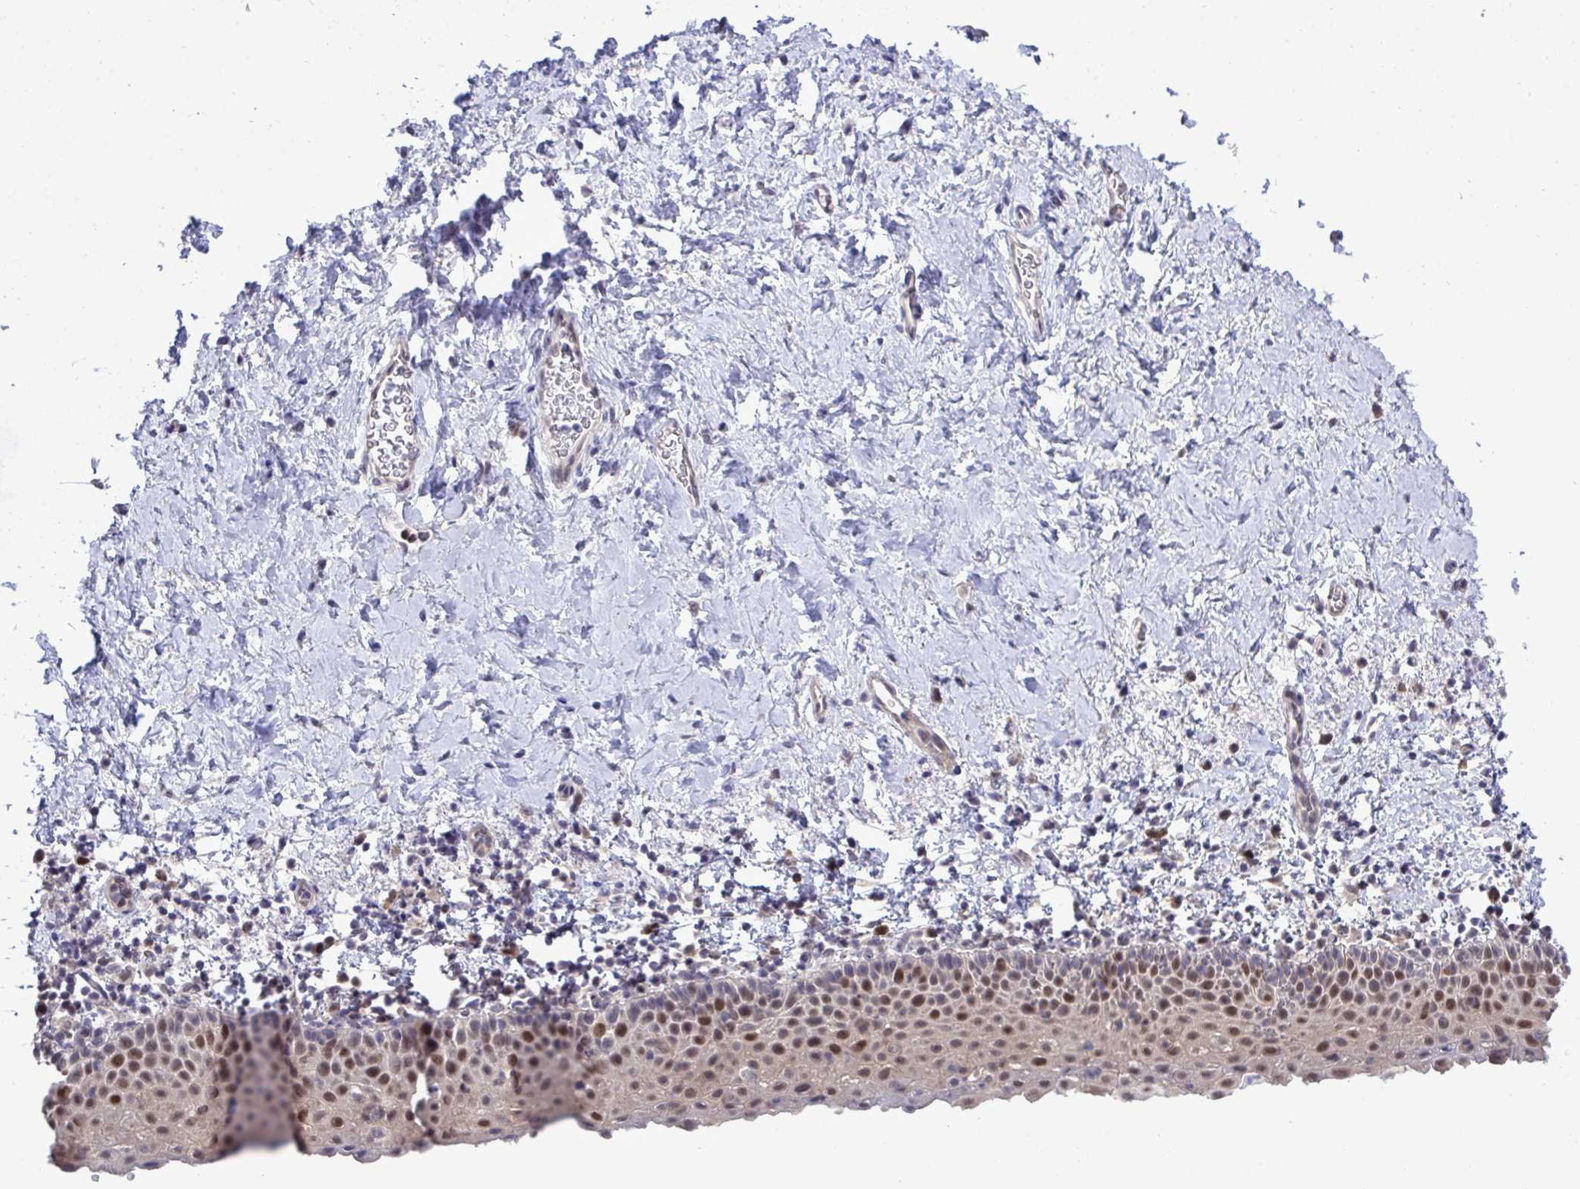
{"staining": {"intensity": "moderate", "quantity": "25%-75%", "location": "nuclear"}, "tissue": "vagina", "cell_type": "Squamous epithelial cells", "image_type": "normal", "snomed": [{"axis": "morphology", "description": "Normal tissue, NOS"}, {"axis": "topography", "description": "Vagina"}], "caption": "Immunohistochemistry (IHC) micrograph of benign vagina: vagina stained using immunohistochemistry (IHC) demonstrates medium levels of moderate protein expression localized specifically in the nuclear of squamous epithelial cells, appearing as a nuclear brown color.", "gene": "ZNF444", "patient": {"sex": "female", "age": 61}}